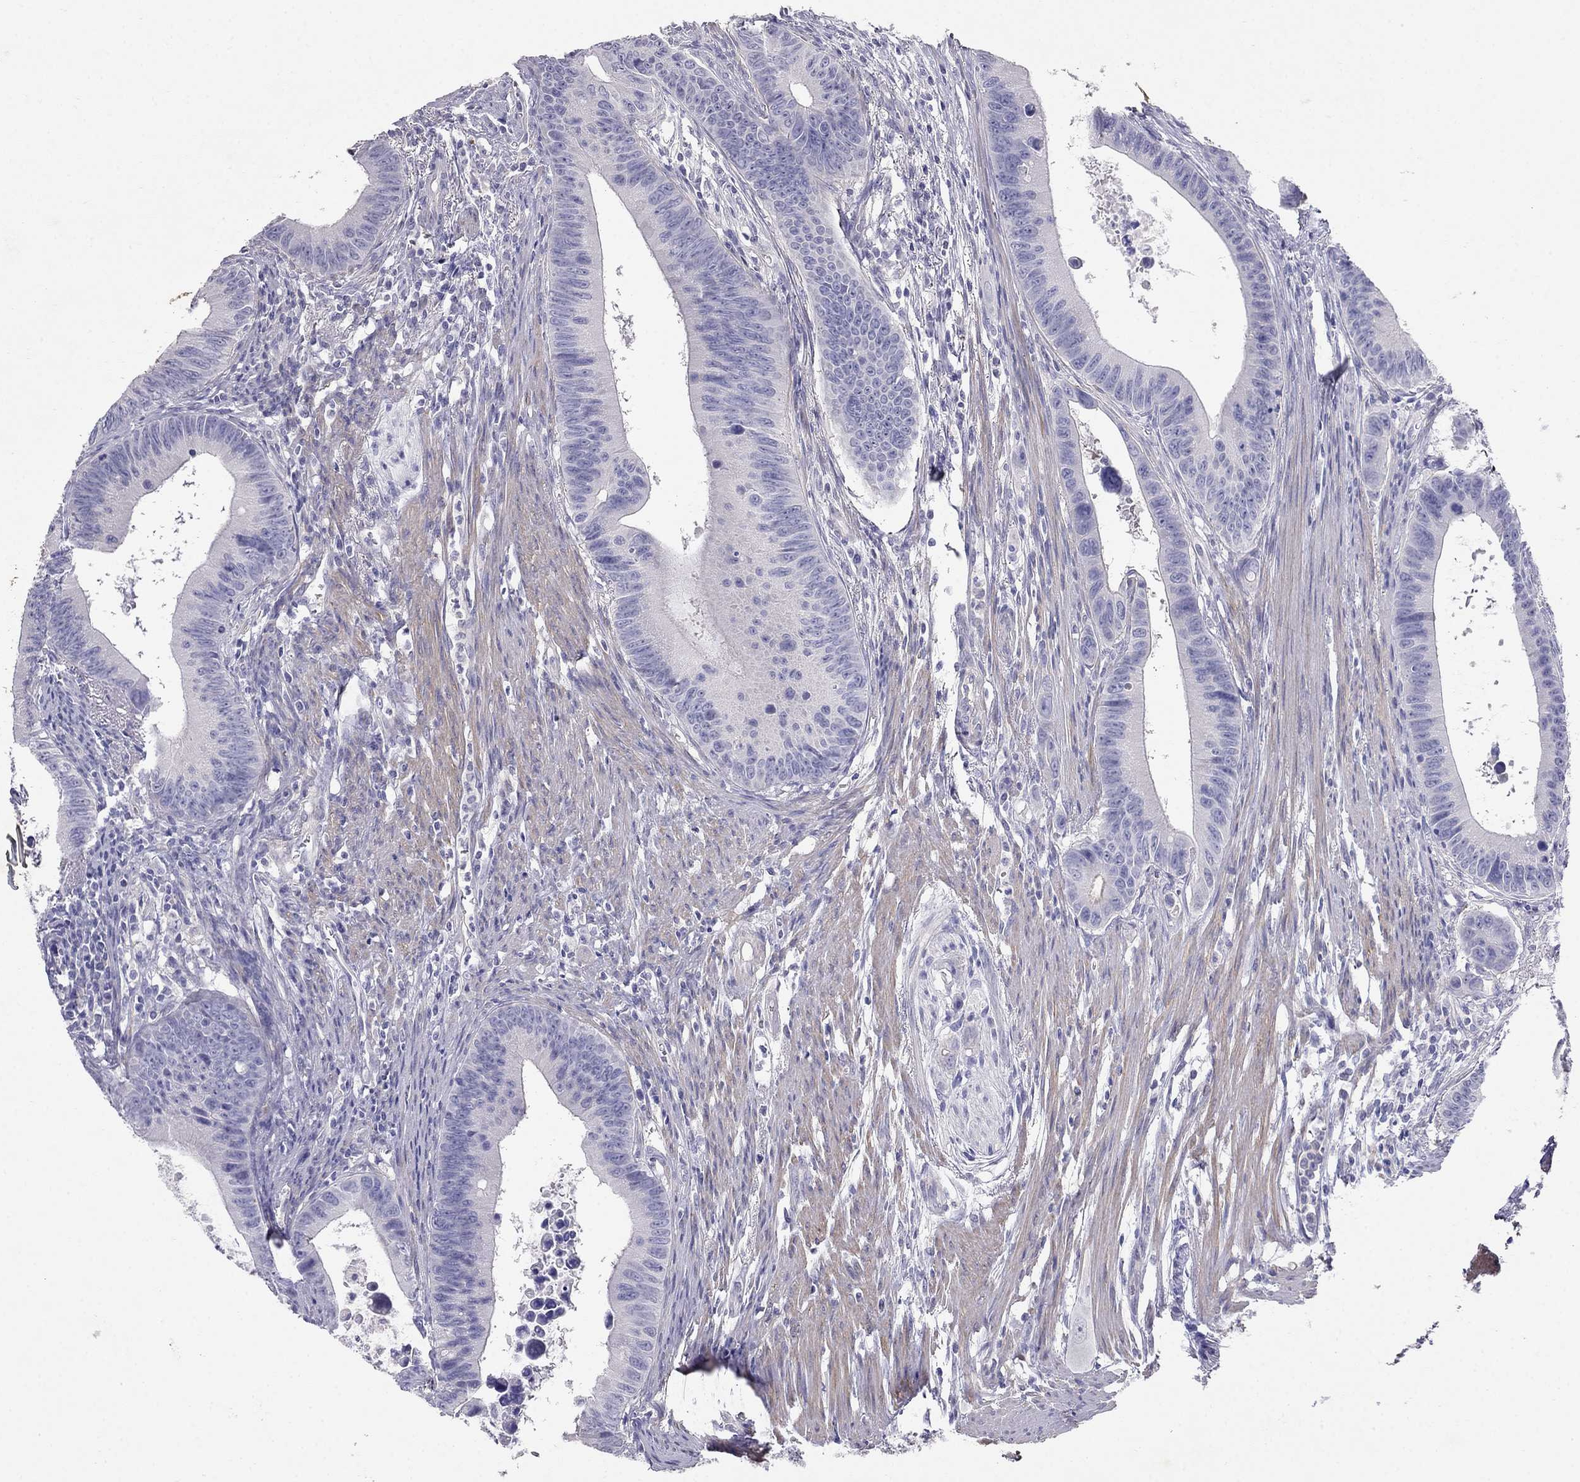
{"staining": {"intensity": "negative", "quantity": "none", "location": "none"}, "tissue": "colorectal cancer", "cell_type": "Tumor cells", "image_type": "cancer", "snomed": [{"axis": "morphology", "description": "Adenocarcinoma, NOS"}, {"axis": "topography", "description": "Colon"}], "caption": "Histopathology image shows no protein staining in tumor cells of colorectal cancer tissue.", "gene": "LY6H", "patient": {"sex": "female", "age": 87}}